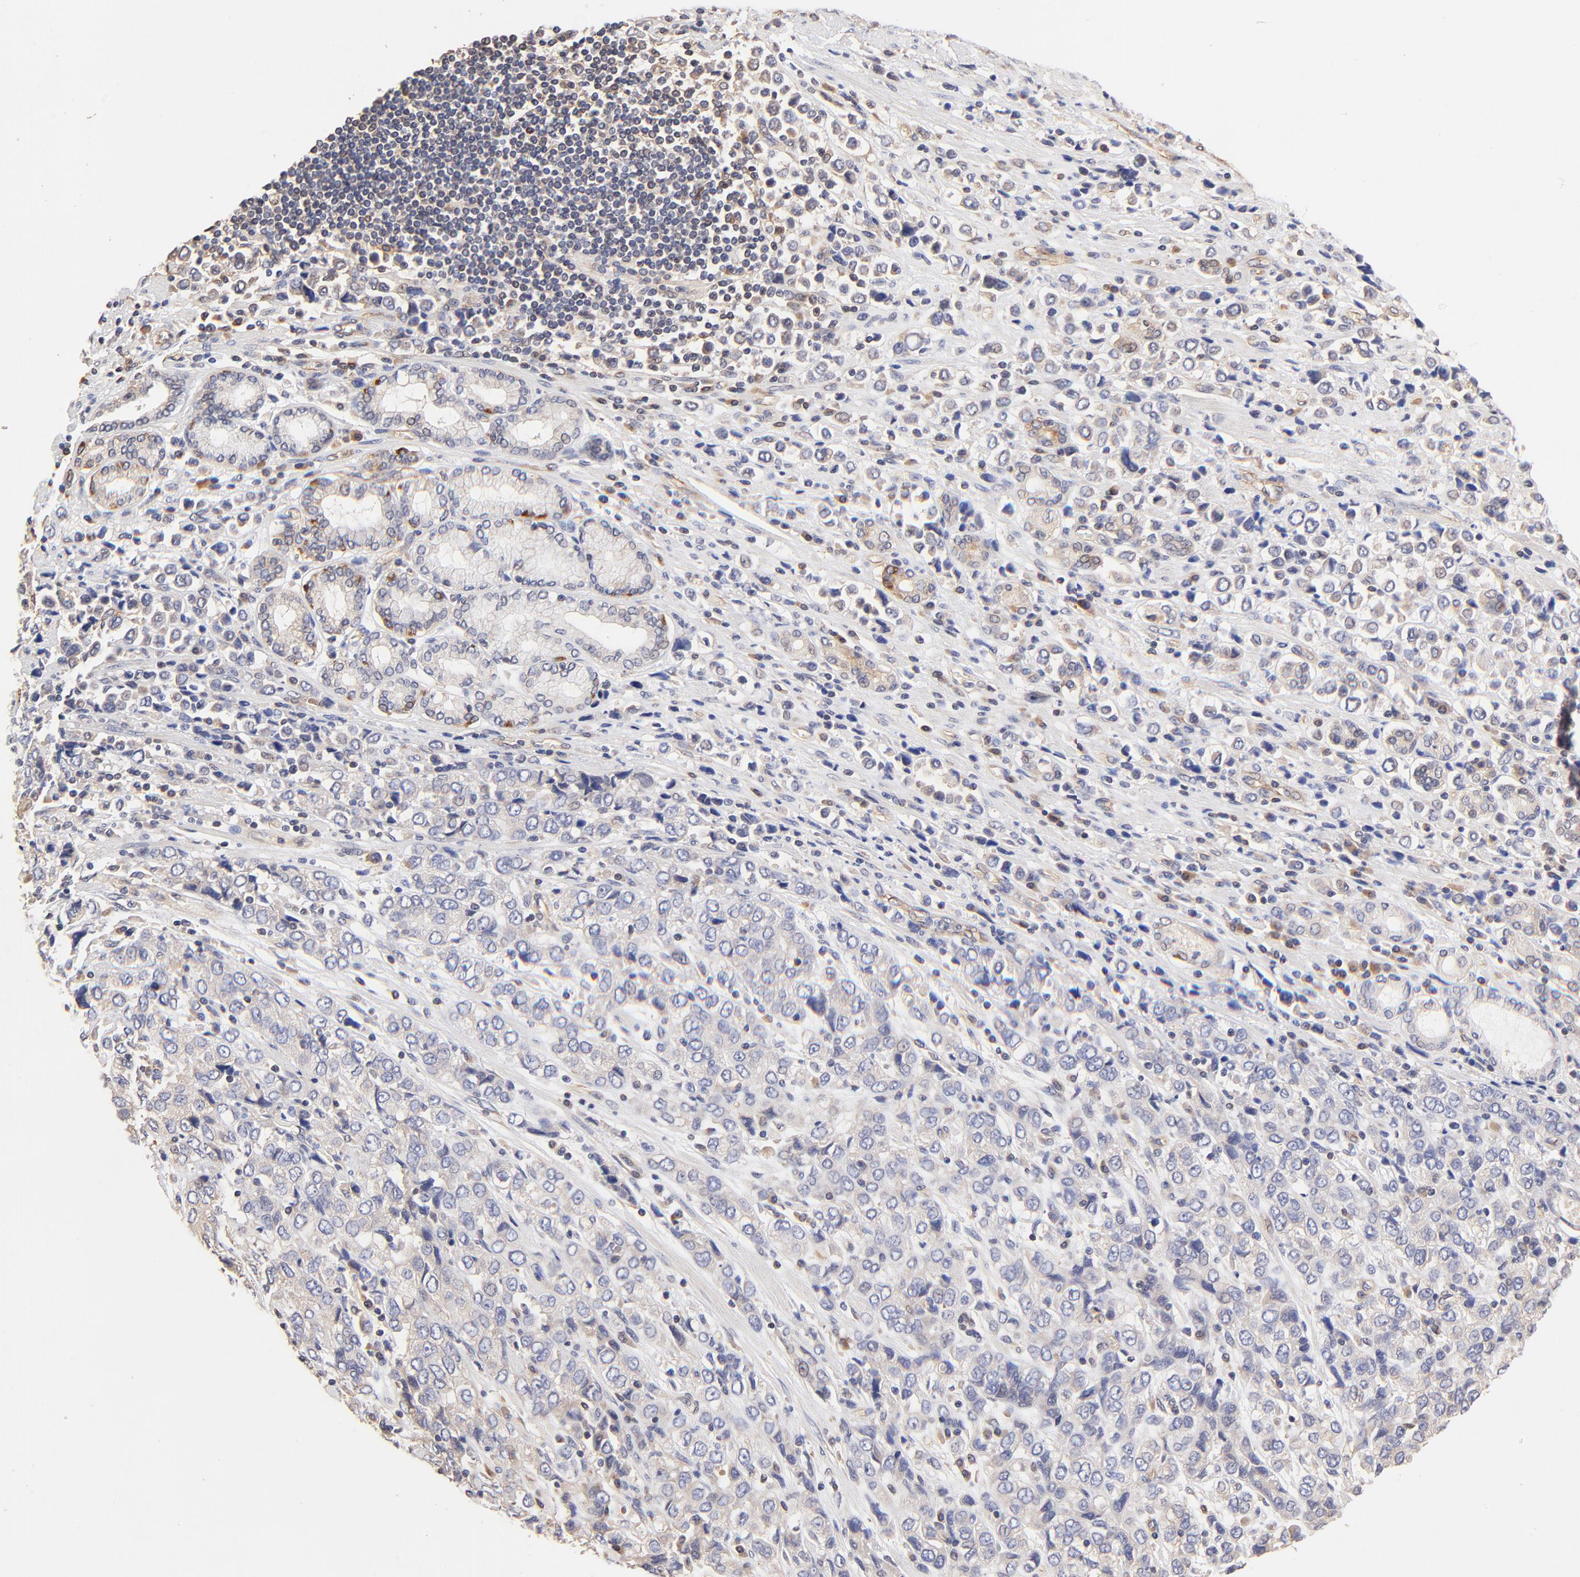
{"staining": {"intensity": "weak", "quantity": ">75%", "location": "cytoplasmic/membranous"}, "tissue": "stomach cancer", "cell_type": "Tumor cells", "image_type": "cancer", "snomed": [{"axis": "morphology", "description": "Adenocarcinoma, NOS"}, {"axis": "topography", "description": "Stomach, upper"}], "caption": "Stomach adenocarcinoma stained with a brown dye shows weak cytoplasmic/membranous positive expression in approximately >75% of tumor cells.", "gene": "TNFAIP3", "patient": {"sex": "male", "age": 76}}